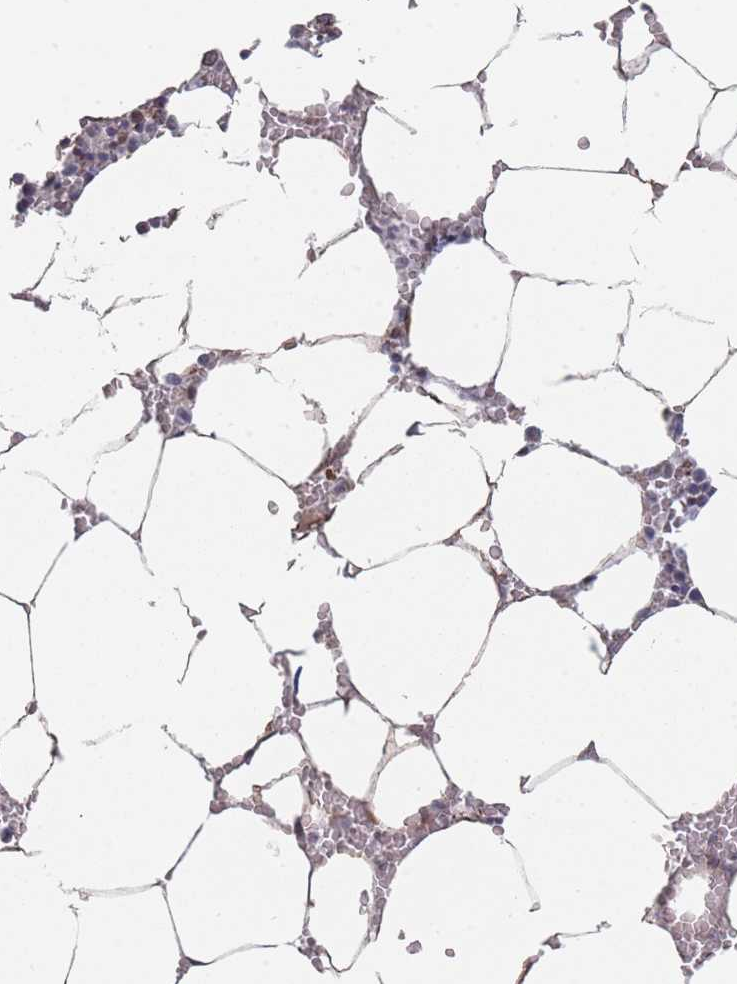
{"staining": {"intensity": "weak", "quantity": "<25%", "location": "cytoplasmic/membranous"}, "tissue": "bone marrow", "cell_type": "Hematopoietic cells", "image_type": "normal", "snomed": [{"axis": "morphology", "description": "Normal tissue, NOS"}, {"axis": "topography", "description": "Bone marrow"}], "caption": "A micrograph of bone marrow stained for a protein exhibits no brown staining in hematopoietic cells. (DAB immunohistochemistry (IHC) with hematoxylin counter stain).", "gene": "TRARG1", "patient": {"sex": "male", "age": 70}}